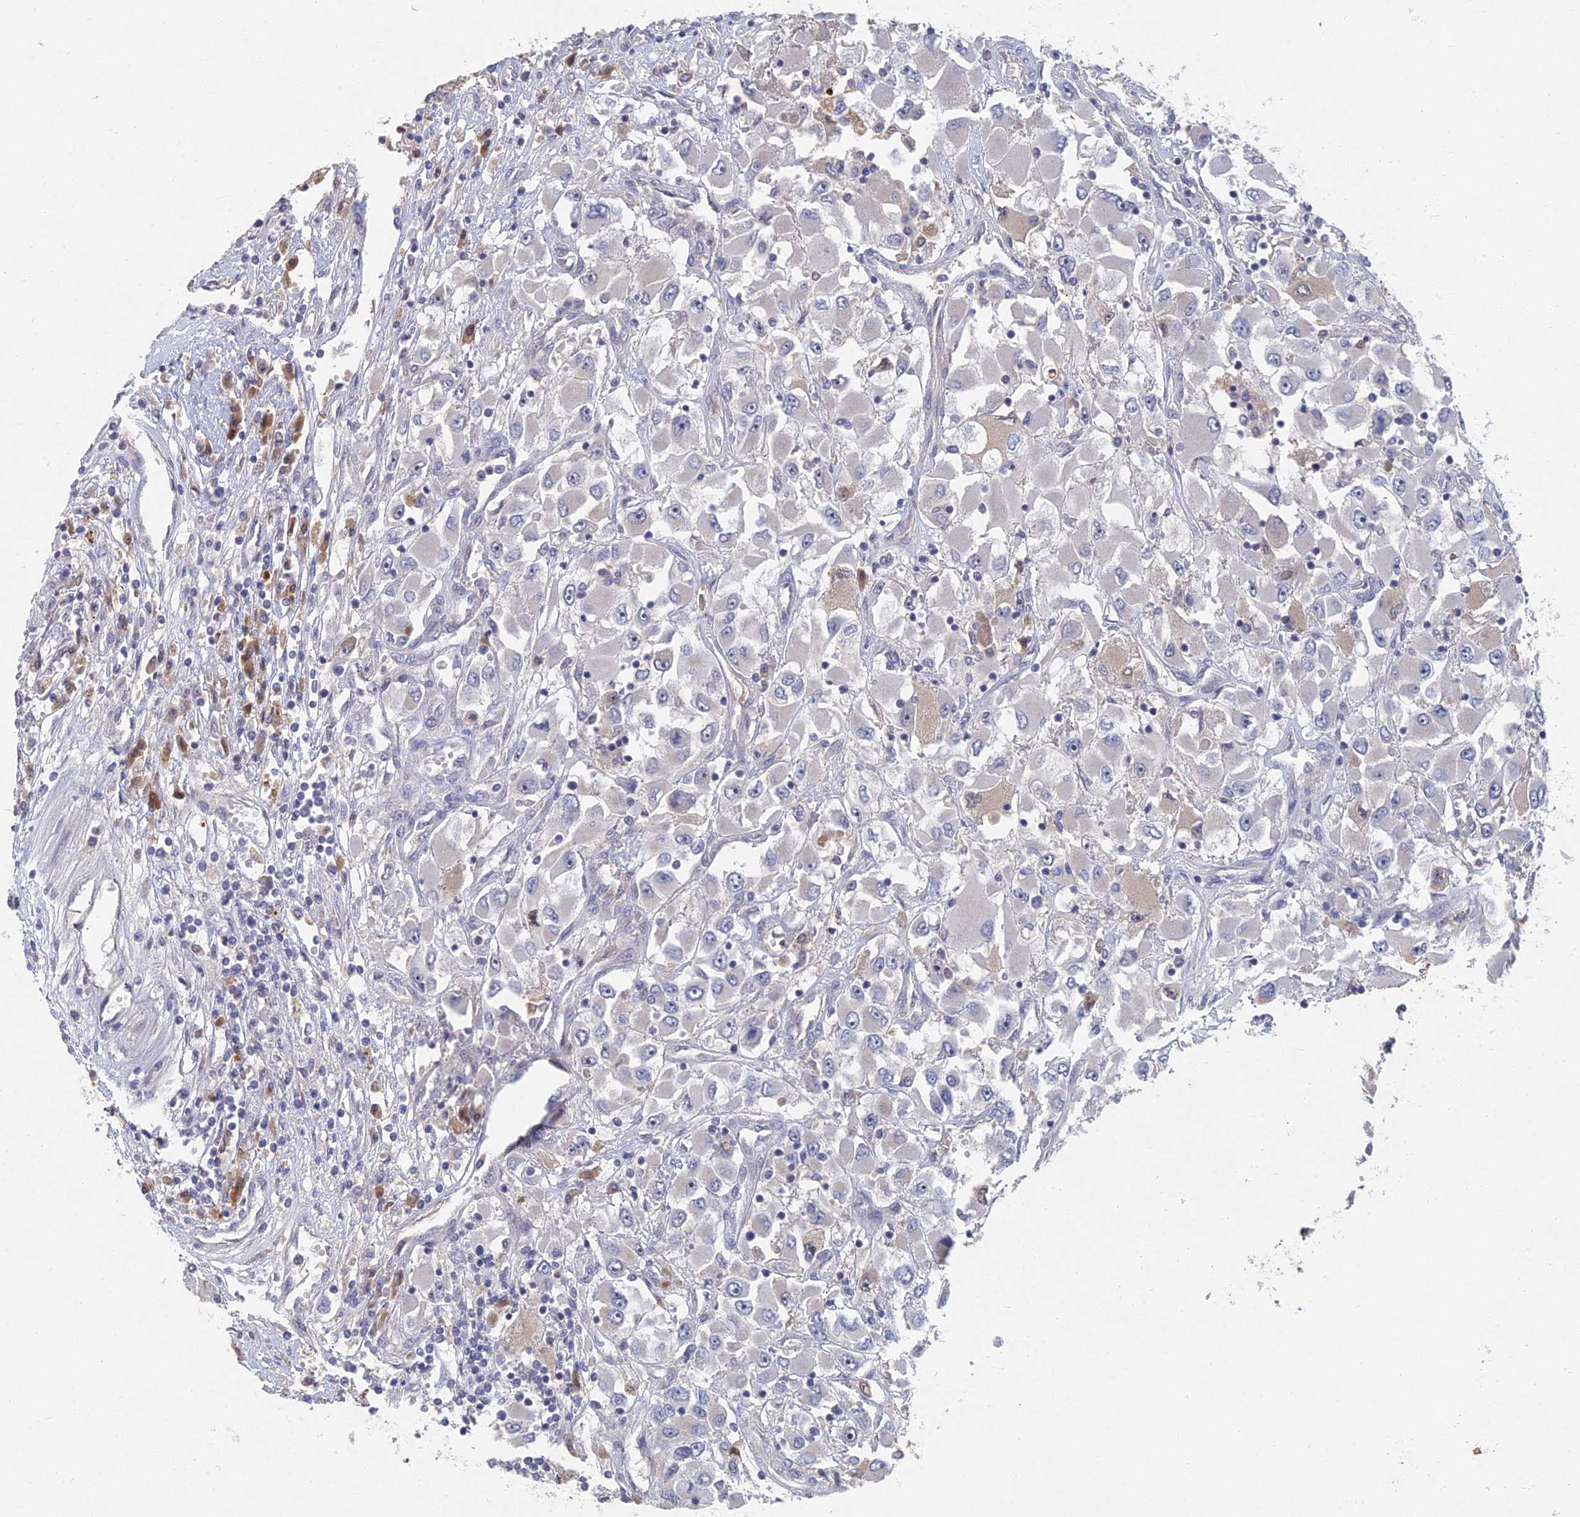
{"staining": {"intensity": "negative", "quantity": "none", "location": "none"}, "tissue": "renal cancer", "cell_type": "Tumor cells", "image_type": "cancer", "snomed": [{"axis": "morphology", "description": "Adenocarcinoma, NOS"}, {"axis": "topography", "description": "Kidney"}], "caption": "Tumor cells are negative for brown protein staining in renal adenocarcinoma.", "gene": "GNA15", "patient": {"sex": "female", "age": 52}}